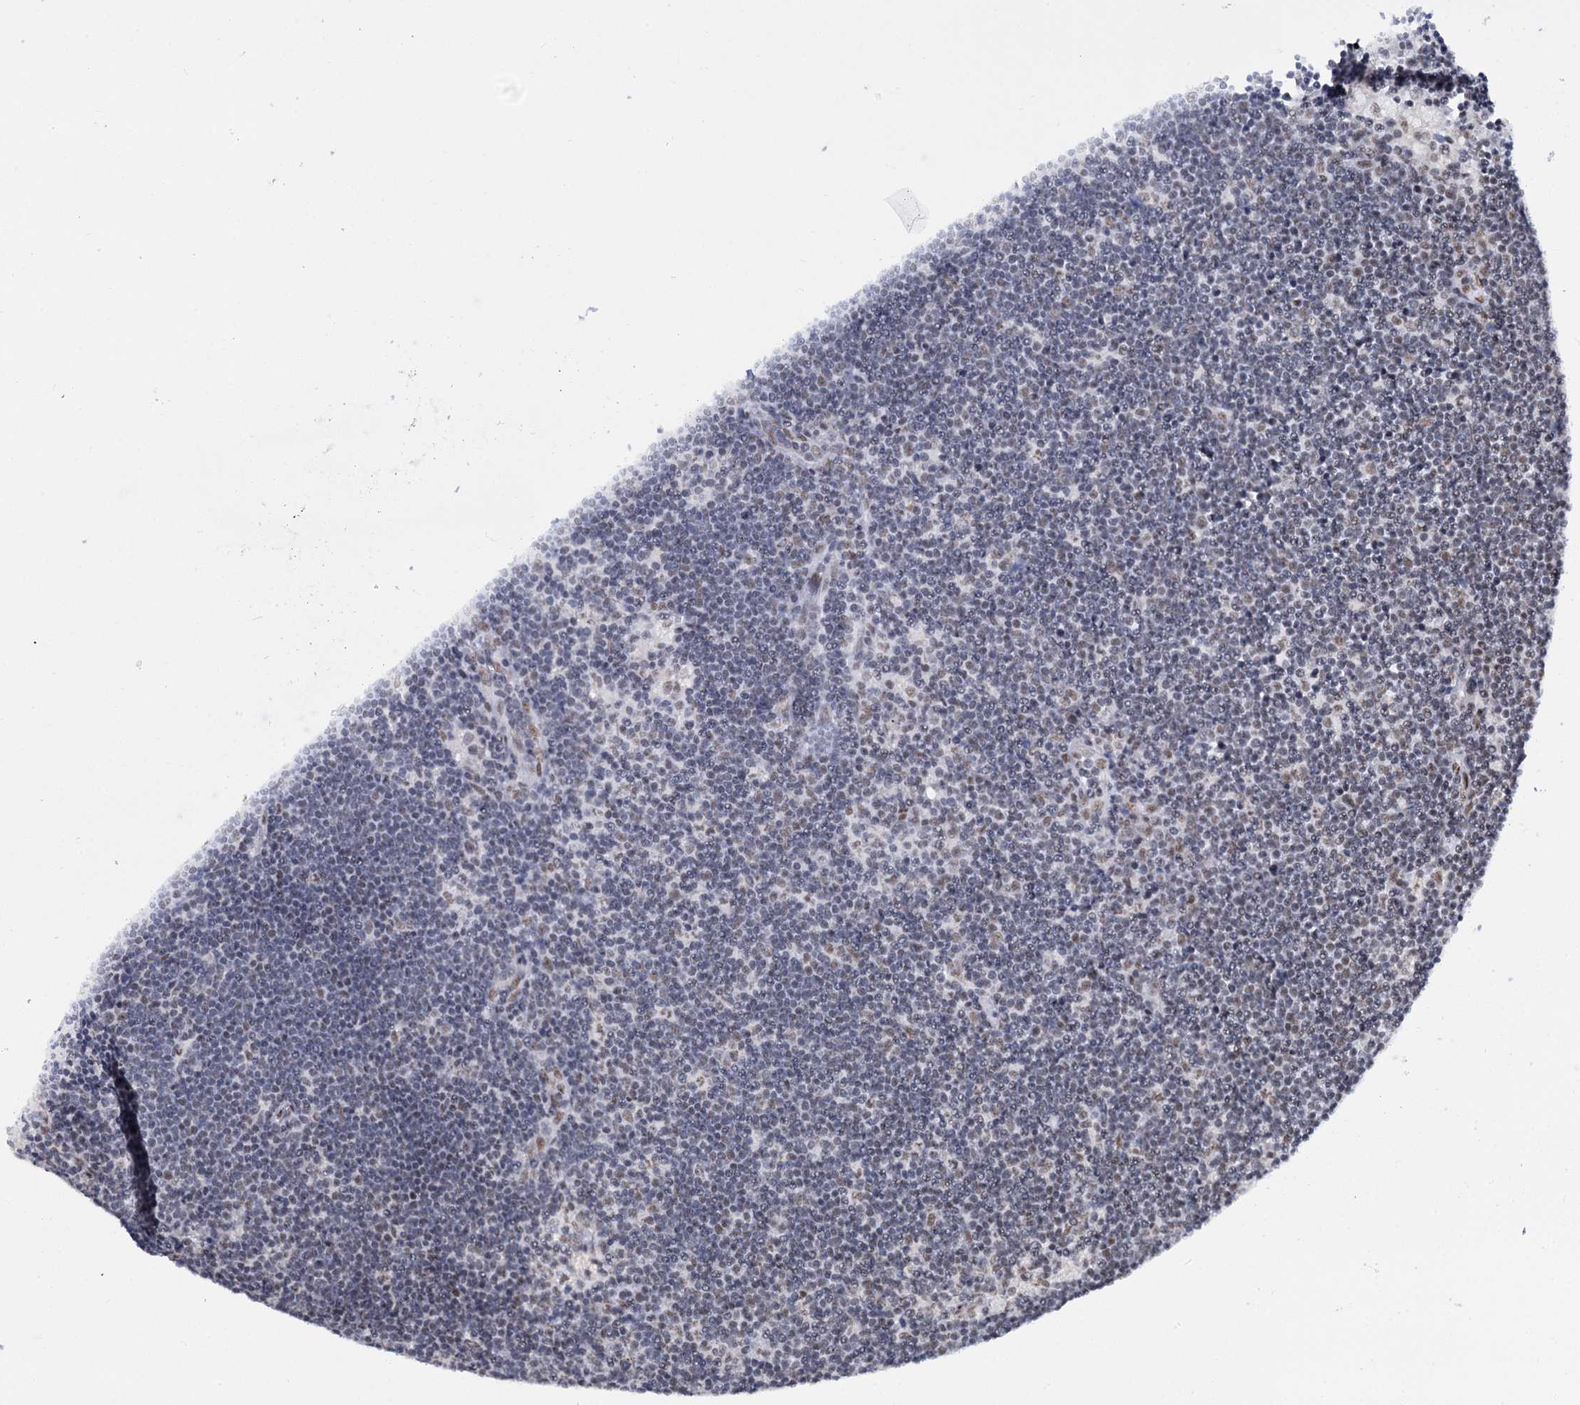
{"staining": {"intensity": "weak", "quantity": "<25%", "location": "nuclear"}, "tissue": "lymph node", "cell_type": "Germinal center cells", "image_type": "normal", "snomed": [{"axis": "morphology", "description": "Normal tissue, NOS"}, {"axis": "topography", "description": "Lymph node"}], "caption": "High magnification brightfield microscopy of benign lymph node stained with DAB (3,3'-diaminobenzidine) (brown) and counterstained with hematoxylin (blue): germinal center cells show no significant staining. (Immunohistochemistry (ihc), brightfield microscopy, high magnification).", "gene": "SREK1", "patient": {"sex": "male", "age": 24}}